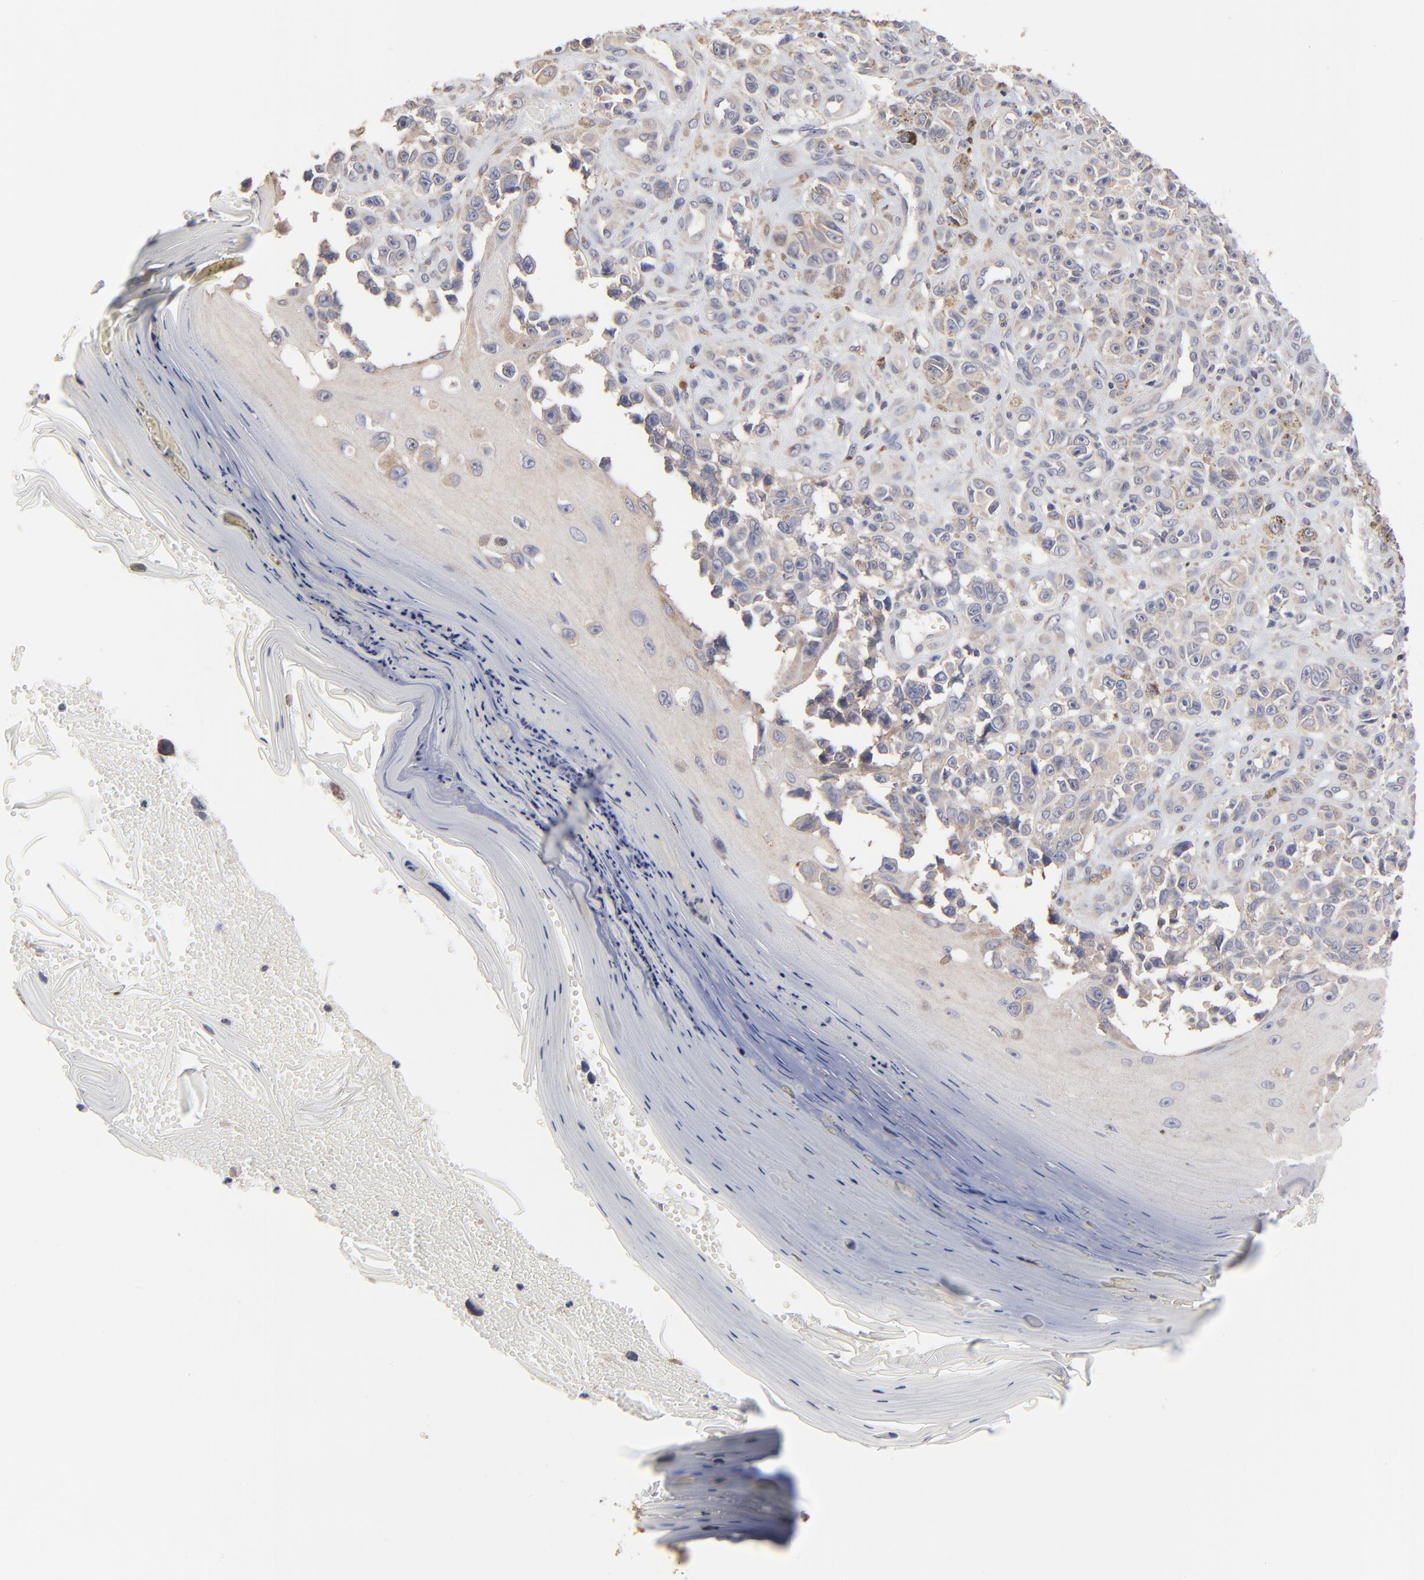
{"staining": {"intensity": "weak", "quantity": "25%-75%", "location": "cytoplasmic/membranous"}, "tissue": "melanoma", "cell_type": "Tumor cells", "image_type": "cancer", "snomed": [{"axis": "morphology", "description": "Malignant melanoma, NOS"}, {"axis": "topography", "description": "Skin"}], "caption": "Brown immunohistochemical staining in human melanoma reveals weak cytoplasmic/membranous staining in approximately 25%-75% of tumor cells.", "gene": "ELP2", "patient": {"sex": "female", "age": 82}}